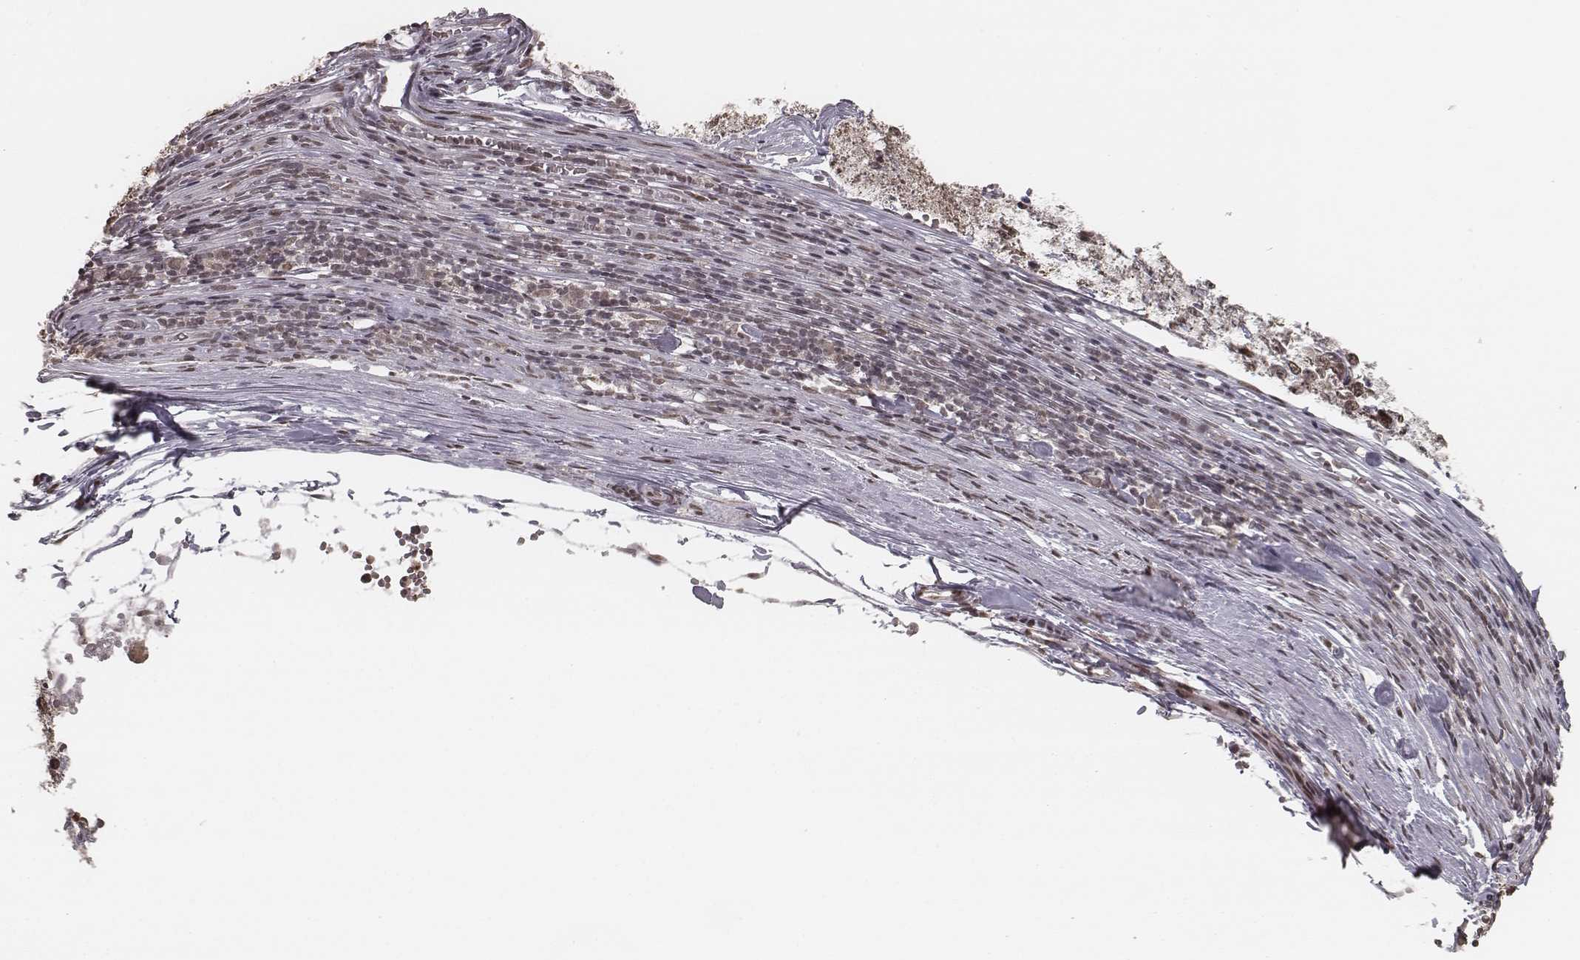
{"staining": {"intensity": "moderate", "quantity": ">75%", "location": "nuclear"}, "tissue": "melanoma", "cell_type": "Tumor cells", "image_type": "cancer", "snomed": [{"axis": "morphology", "description": "Malignant melanoma, Metastatic site"}, {"axis": "topography", "description": "Lymph node"}], "caption": "This micrograph exhibits IHC staining of human melanoma, with medium moderate nuclear expression in about >75% of tumor cells.", "gene": "HMGA2", "patient": {"sex": "female", "age": 64}}